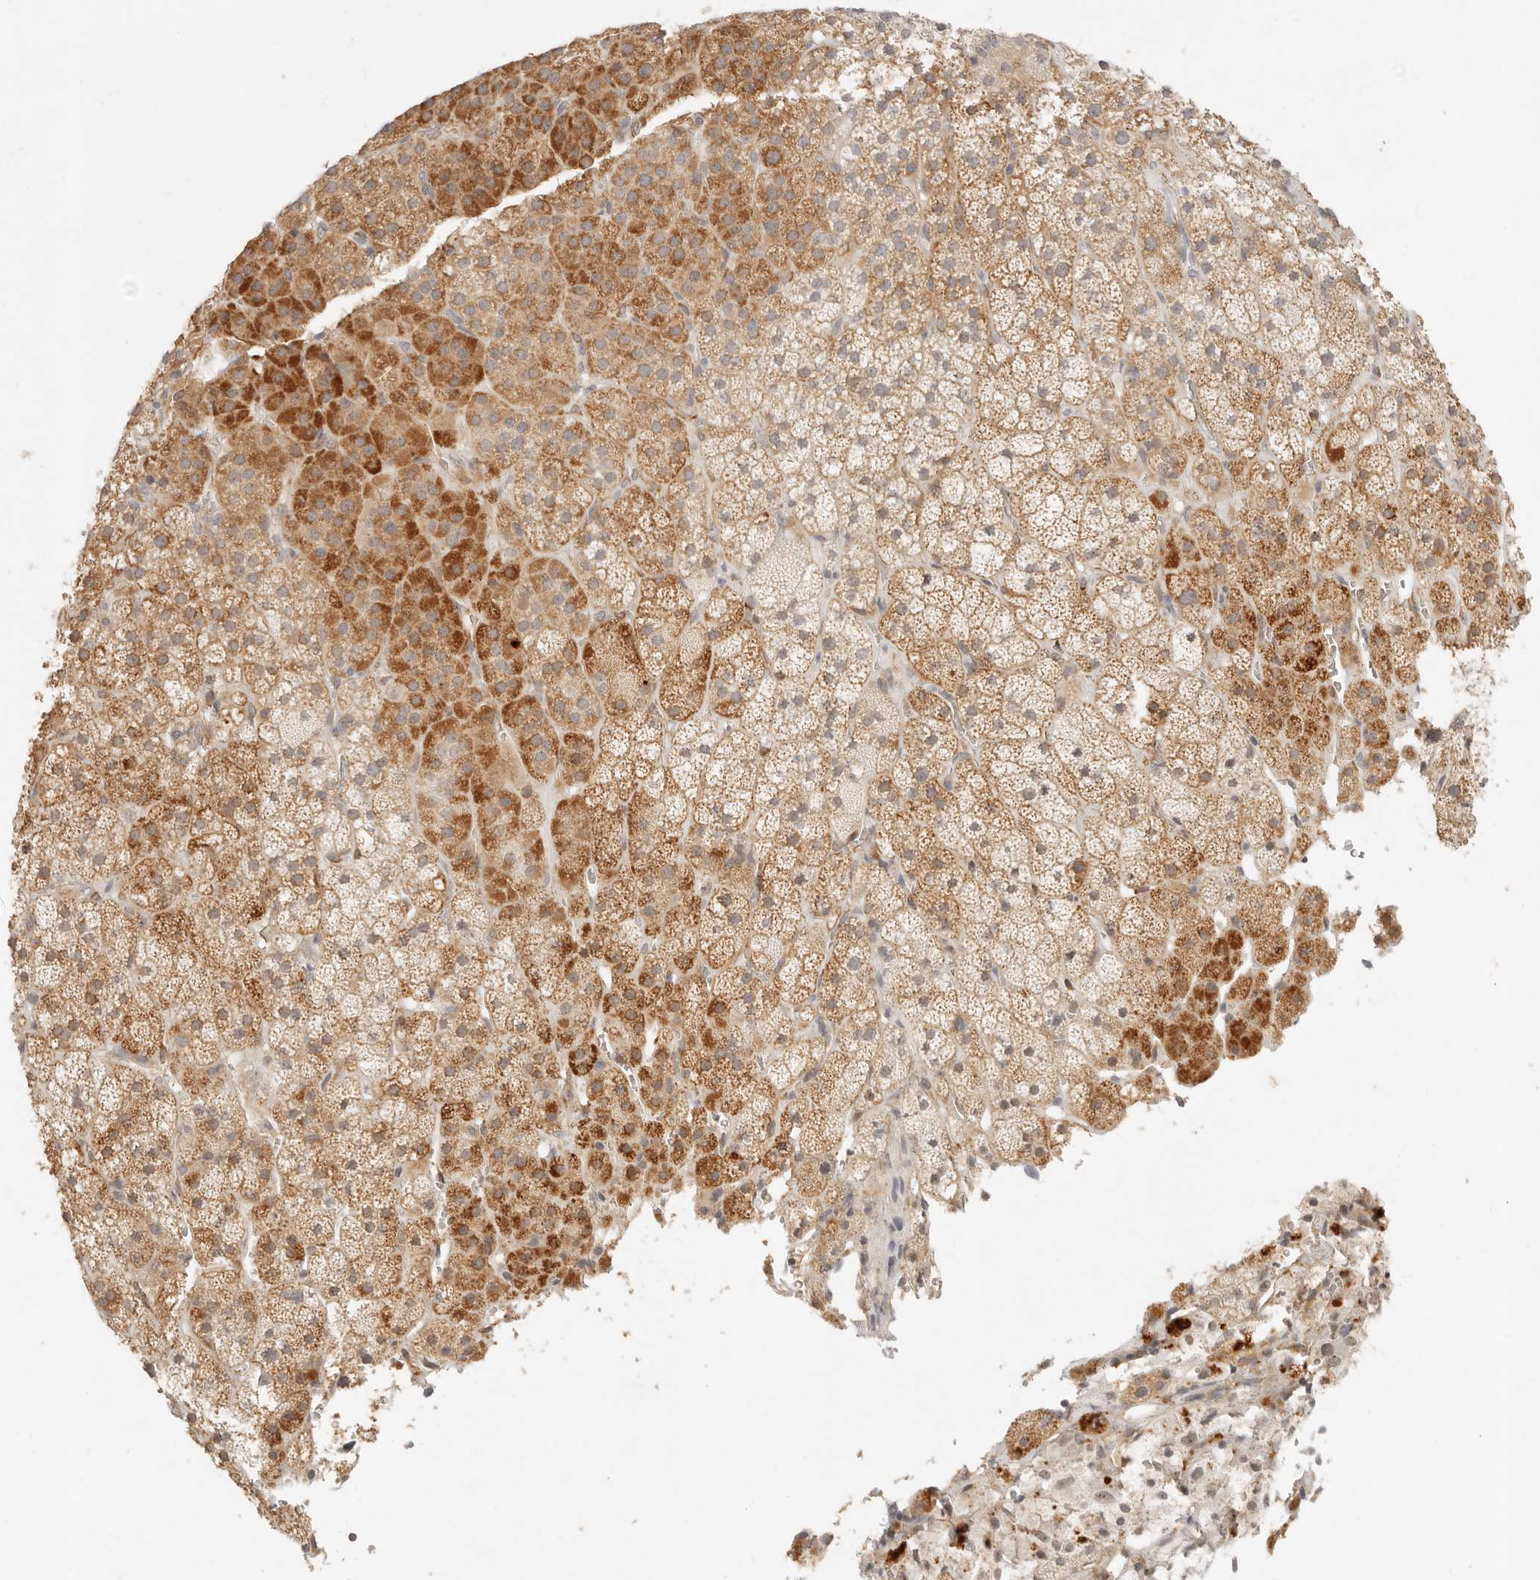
{"staining": {"intensity": "strong", "quantity": "25%-75%", "location": "cytoplasmic/membranous"}, "tissue": "adrenal gland", "cell_type": "Glandular cells", "image_type": "normal", "snomed": [{"axis": "morphology", "description": "Normal tissue, NOS"}, {"axis": "topography", "description": "Adrenal gland"}], "caption": "A high-resolution micrograph shows IHC staining of benign adrenal gland, which reveals strong cytoplasmic/membranous expression in about 25%-75% of glandular cells. Using DAB (3,3'-diaminobenzidine) (brown) and hematoxylin (blue) stains, captured at high magnification using brightfield microscopy.", "gene": "GPR156", "patient": {"sex": "male", "age": 57}}